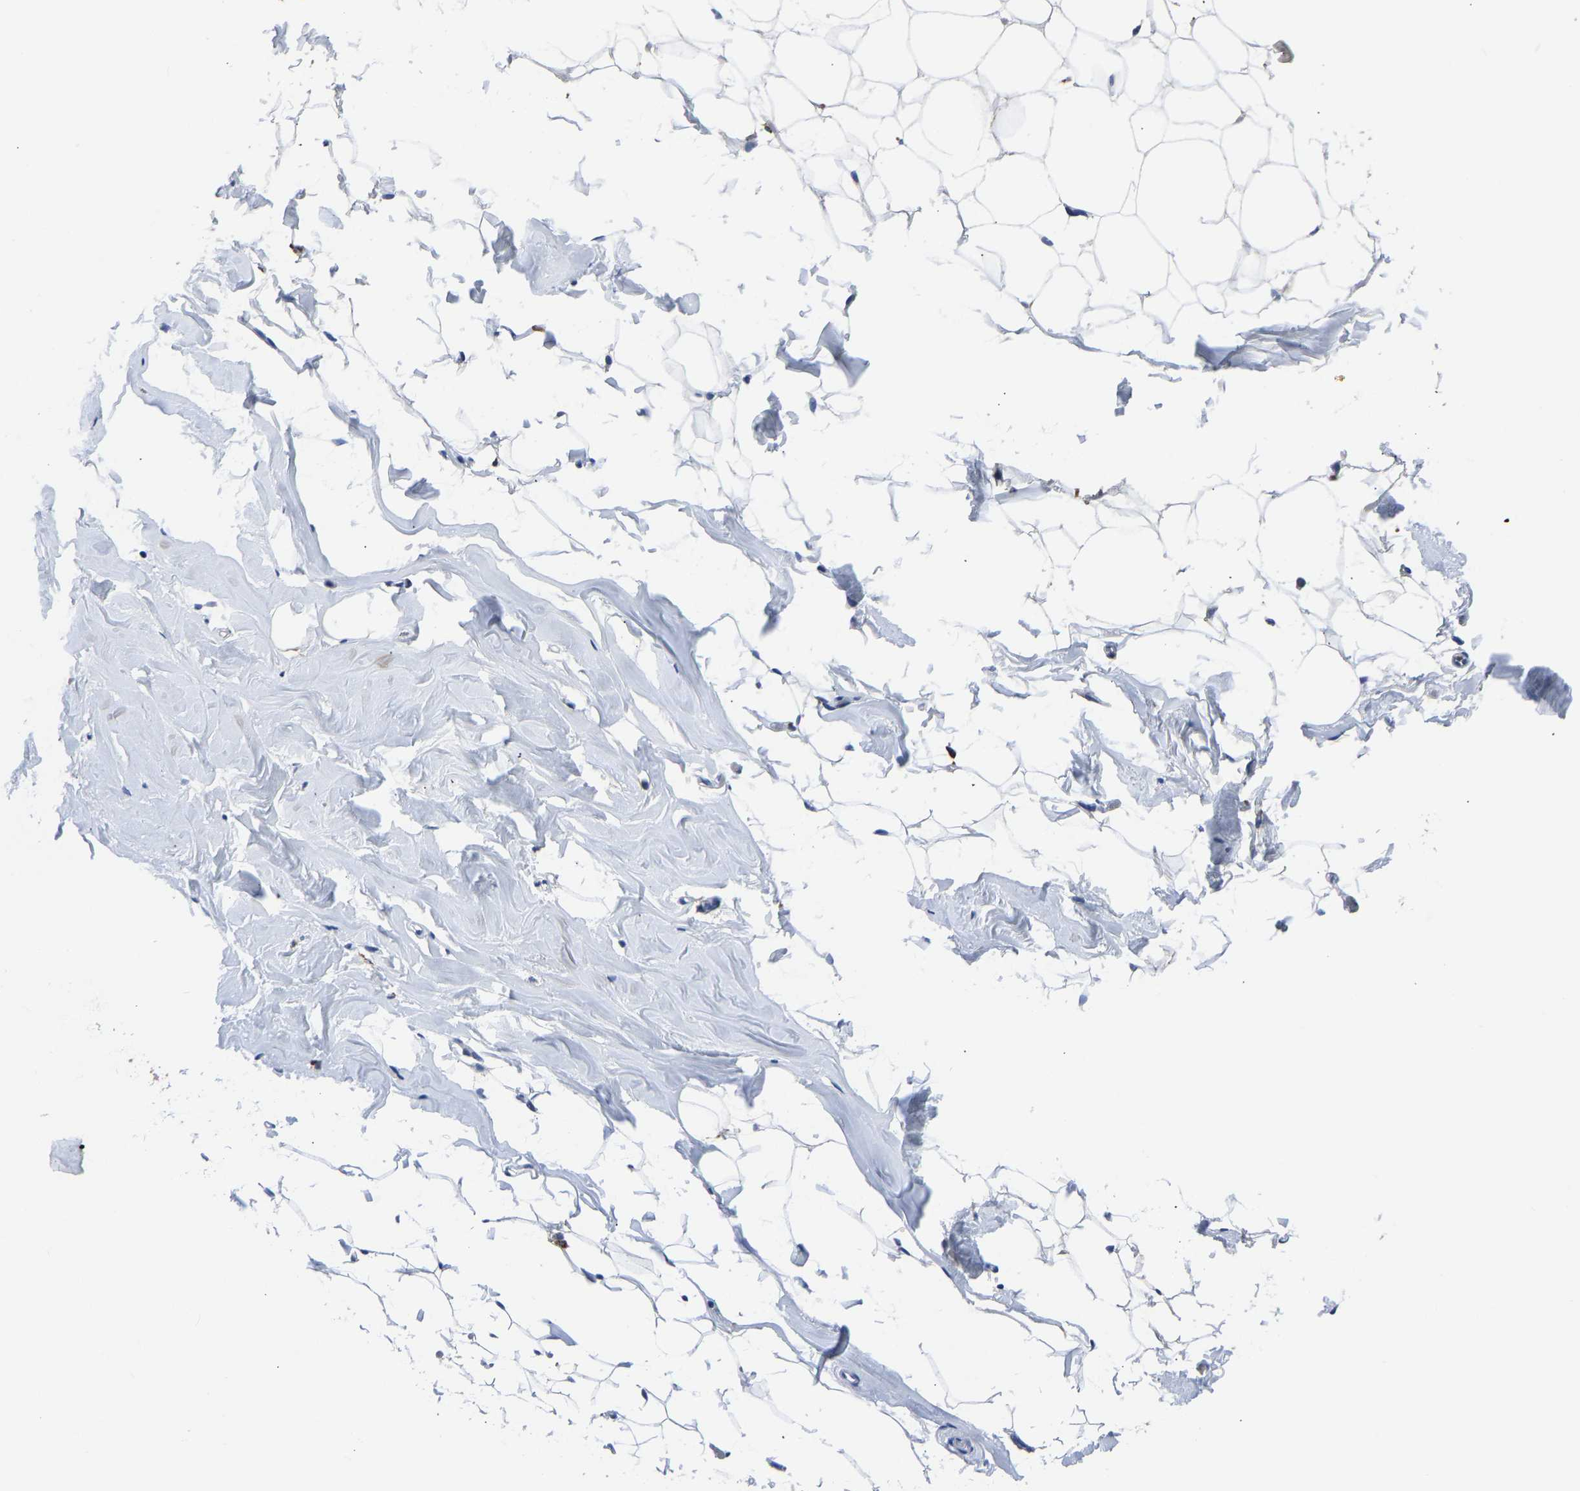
{"staining": {"intensity": "negative", "quantity": "none", "location": "none"}, "tissue": "adipose tissue", "cell_type": "Adipocytes", "image_type": "normal", "snomed": [{"axis": "morphology", "description": "Normal tissue, NOS"}, {"axis": "topography", "description": "Breast"}, {"axis": "topography", "description": "Soft tissue"}], "caption": "DAB (3,3'-diaminobenzidine) immunohistochemical staining of benign adipose tissue demonstrates no significant expression in adipocytes.", "gene": "ATP6V1E1", "patient": {"sex": "female", "age": 75}}